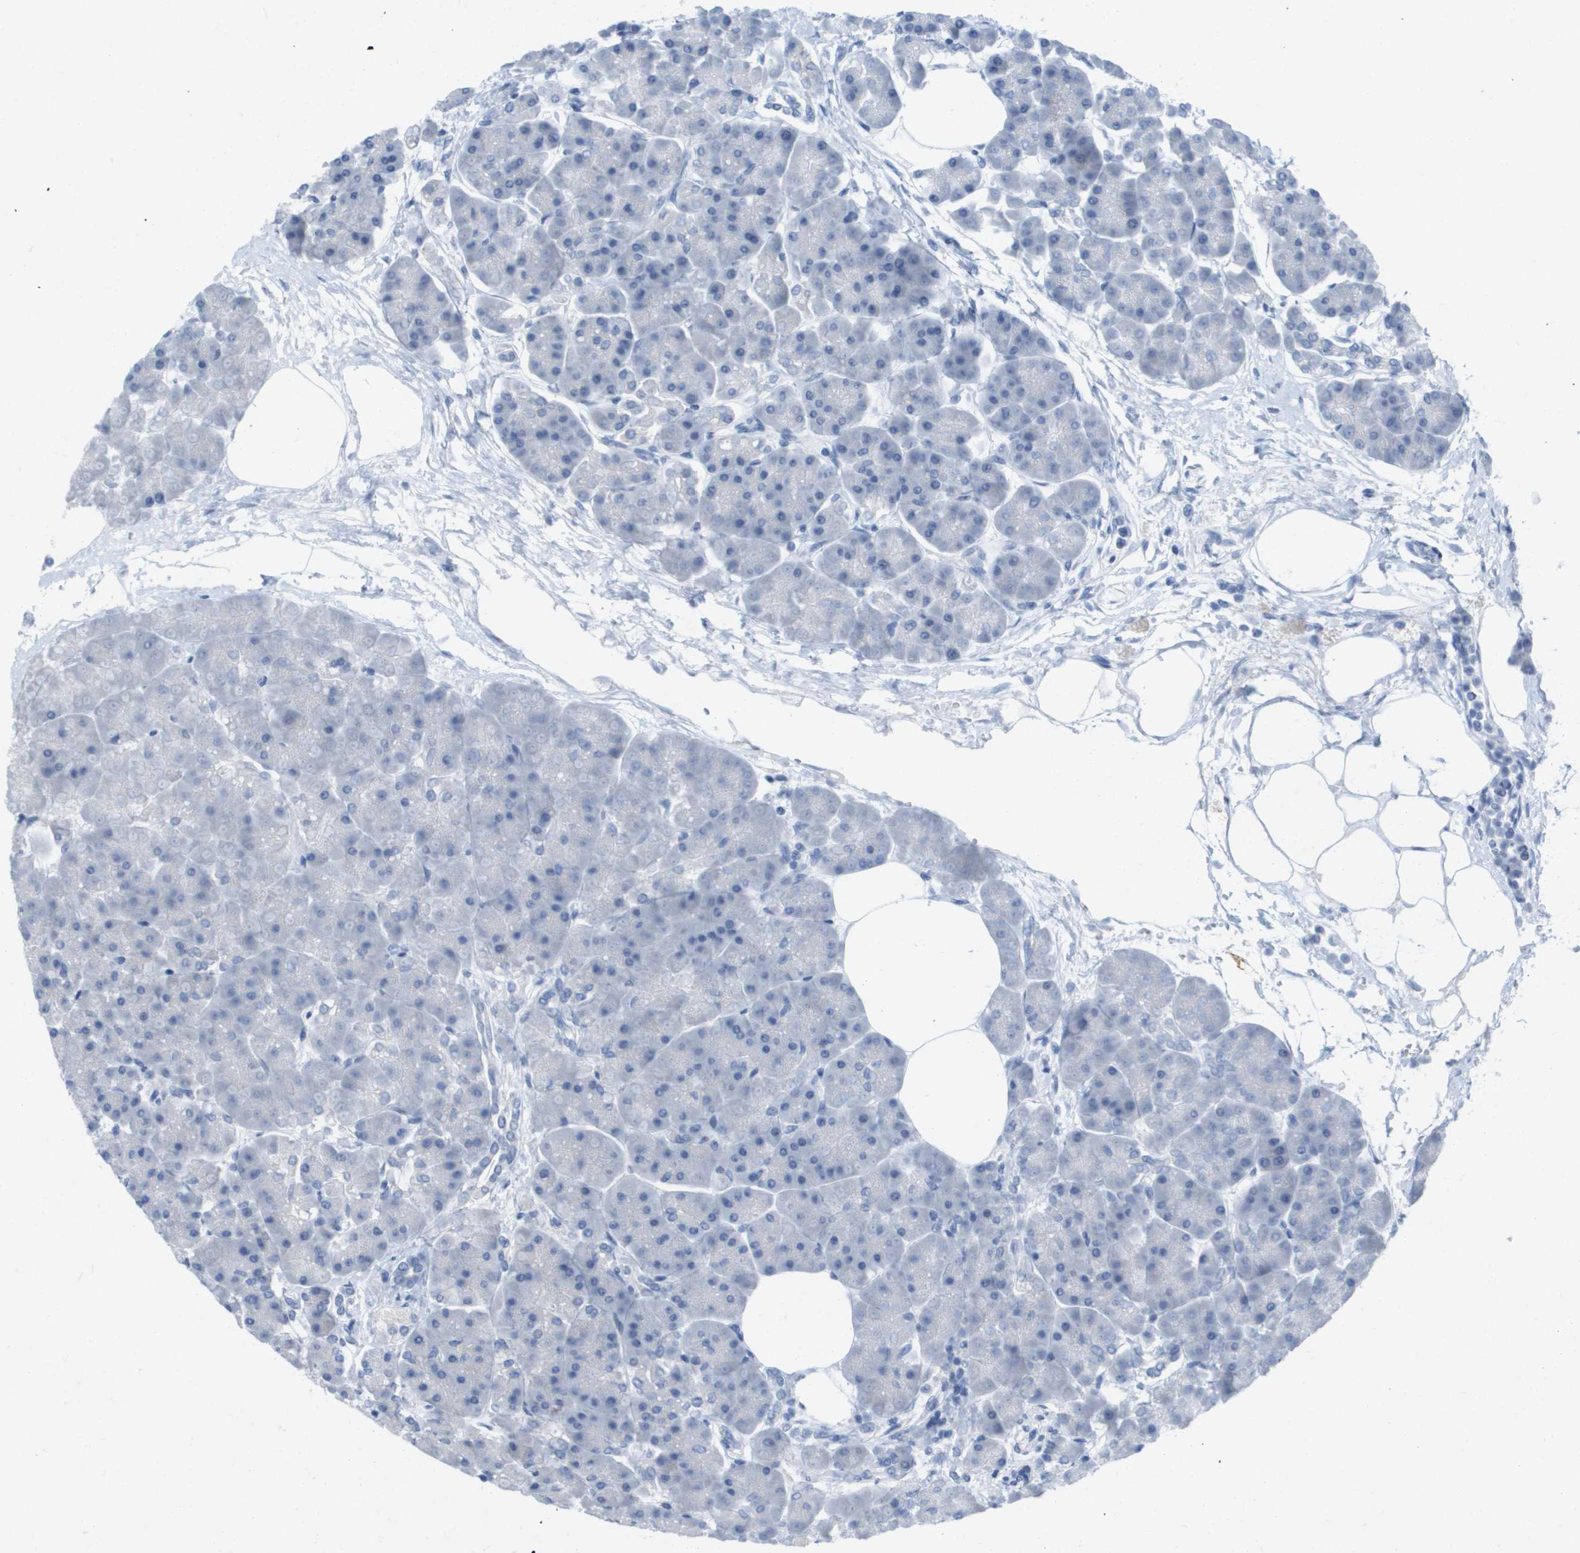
{"staining": {"intensity": "moderate", "quantity": "<25%", "location": "cytoplasmic/membranous"}, "tissue": "pancreas", "cell_type": "Exocrine glandular cells", "image_type": "normal", "snomed": [{"axis": "morphology", "description": "Normal tissue, NOS"}, {"axis": "topography", "description": "Pancreas"}], "caption": "Immunohistochemistry staining of benign pancreas, which shows low levels of moderate cytoplasmic/membranous positivity in approximately <25% of exocrine glandular cells indicating moderate cytoplasmic/membranous protein expression. The staining was performed using DAB (3,3'-diaminobenzidine) (brown) for protein detection and nuclei were counterstained in hematoxylin (blue).", "gene": "PDE4A", "patient": {"sex": "female", "age": 70}}